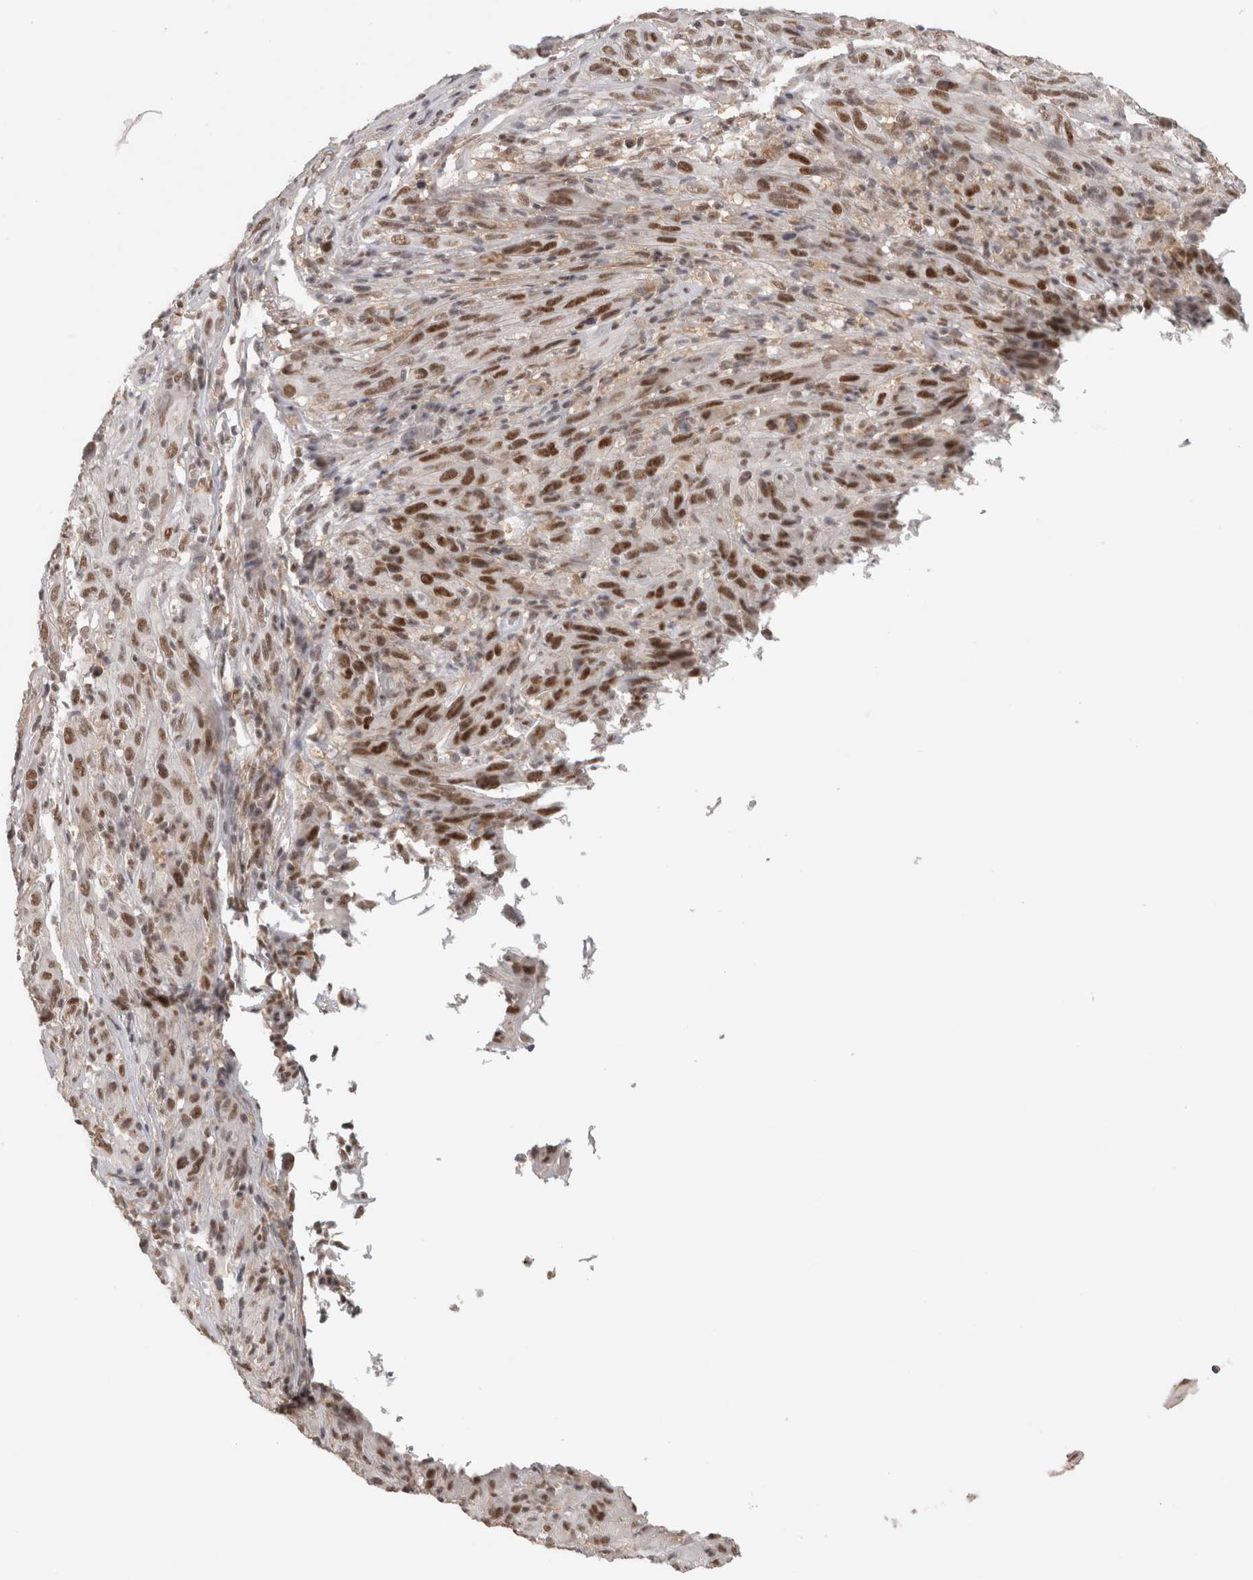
{"staining": {"intensity": "strong", "quantity": ">75%", "location": "nuclear"}, "tissue": "melanoma", "cell_type": "Tumor cells", "image_type": "cancer", "snomed": [{"axis": "morphology", "description": "Malignant melanoma, NOS"}, {"axis": "topography", "description": "Skin of head"}], "caption": "A high amount of strong nuclear staining is appreciated in approximately >75% of tumor cells in melanoma tissue.", "gene": "ZNF830", "patient": {"sex": "male", "age": 96}}